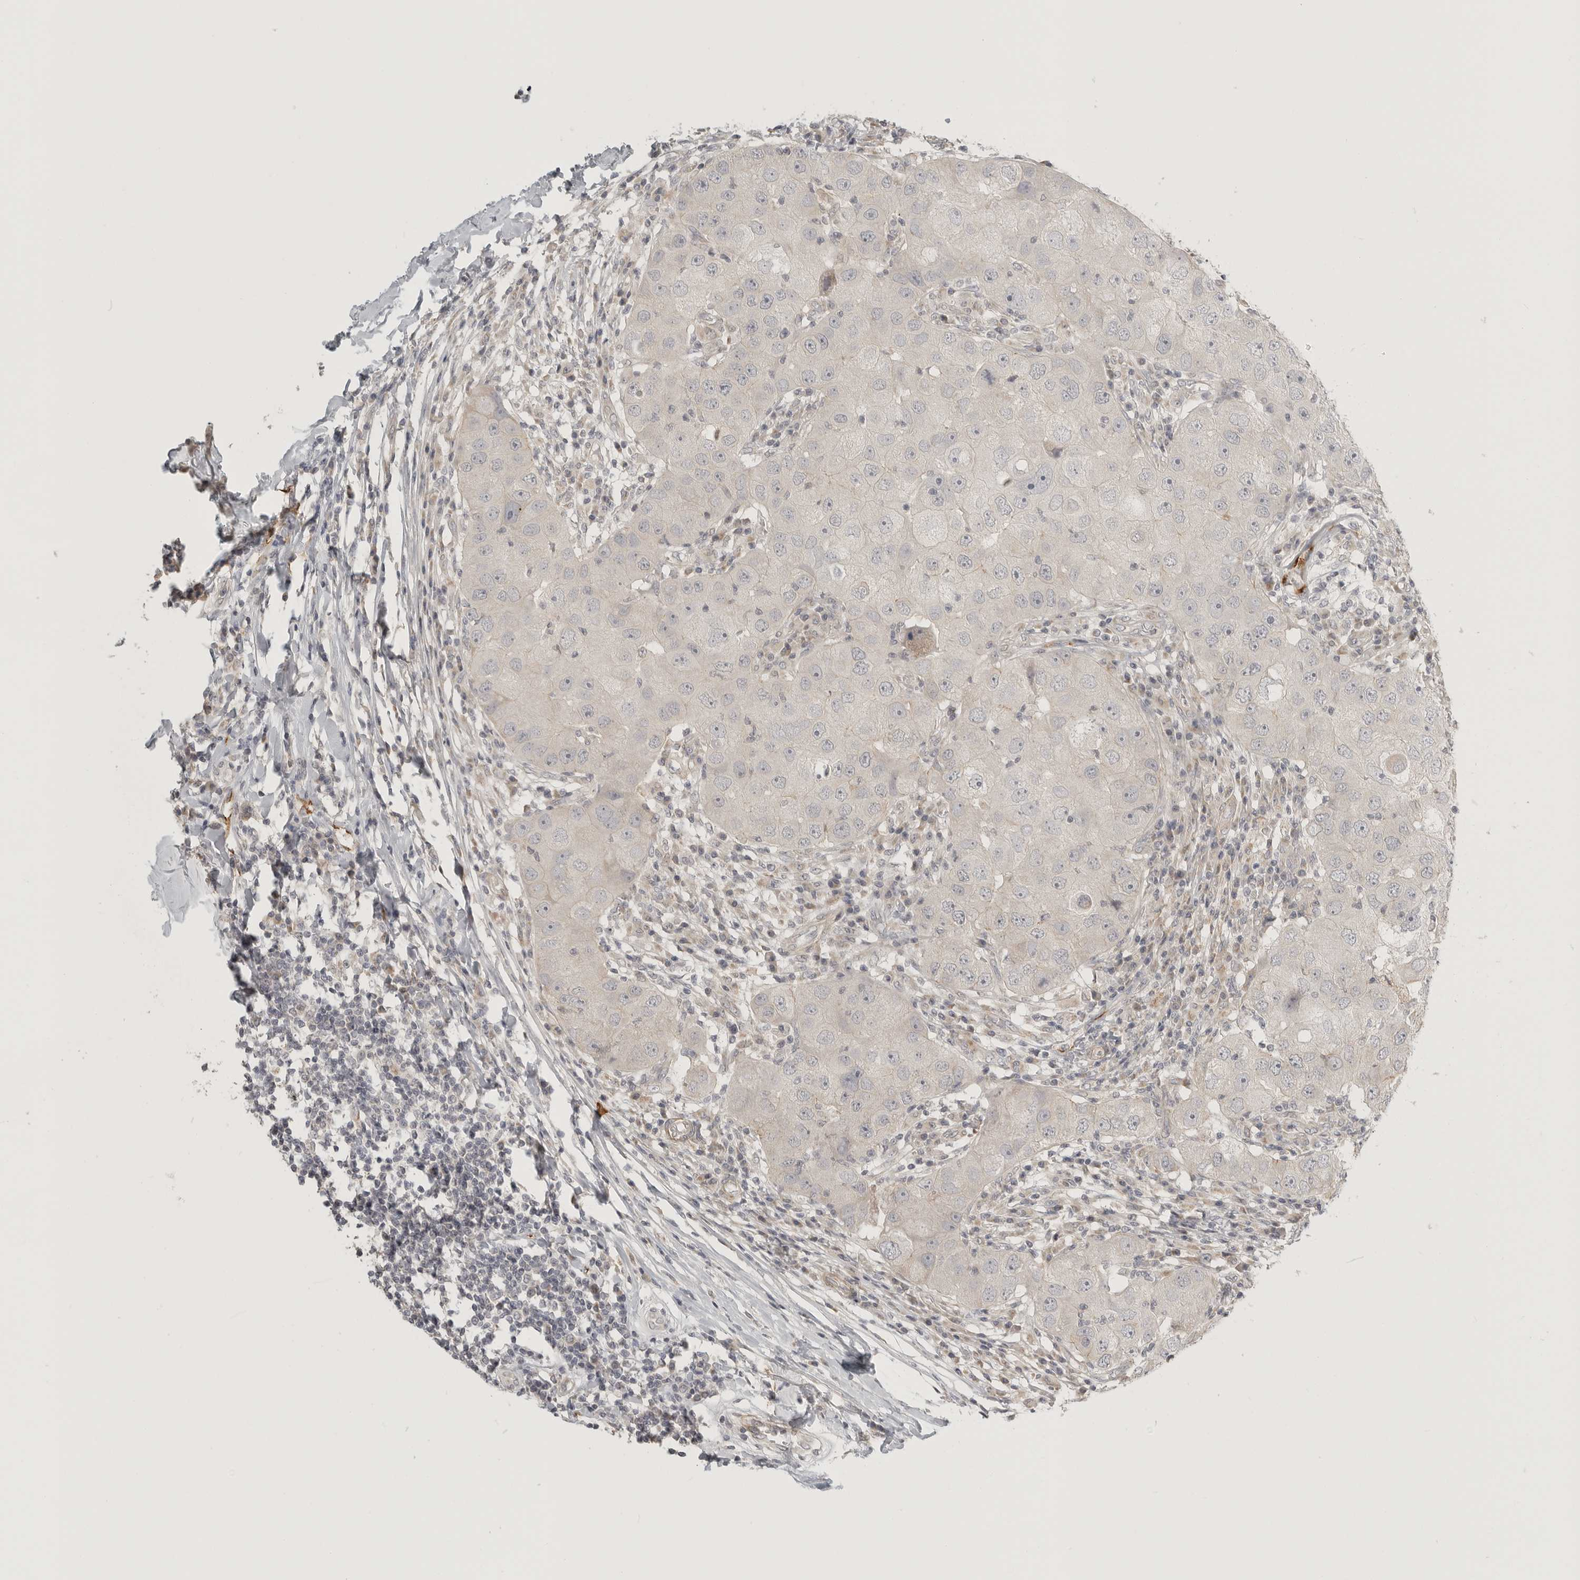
{"staining": {"intensity": "weak", "quantity": "25%-75%", "location": "cytoplasmic/membranous"}, "tissue": "breast cancer", "cell_type": "Tumor cells", "image_type": "cancer", "snomed": [{"axis": "morphology", "description": "Duct carcinoma"}, {"axis": "topography", "description": "Breast"}], "caption": "Protein expression analysis of breast infiltrating ductal carcinoma displays weak cytoplasmic/membranous staining in about 25%-75% of tumor cells.", "gene": "STAB2", "patient": {"sex": "female", "age": 27}}